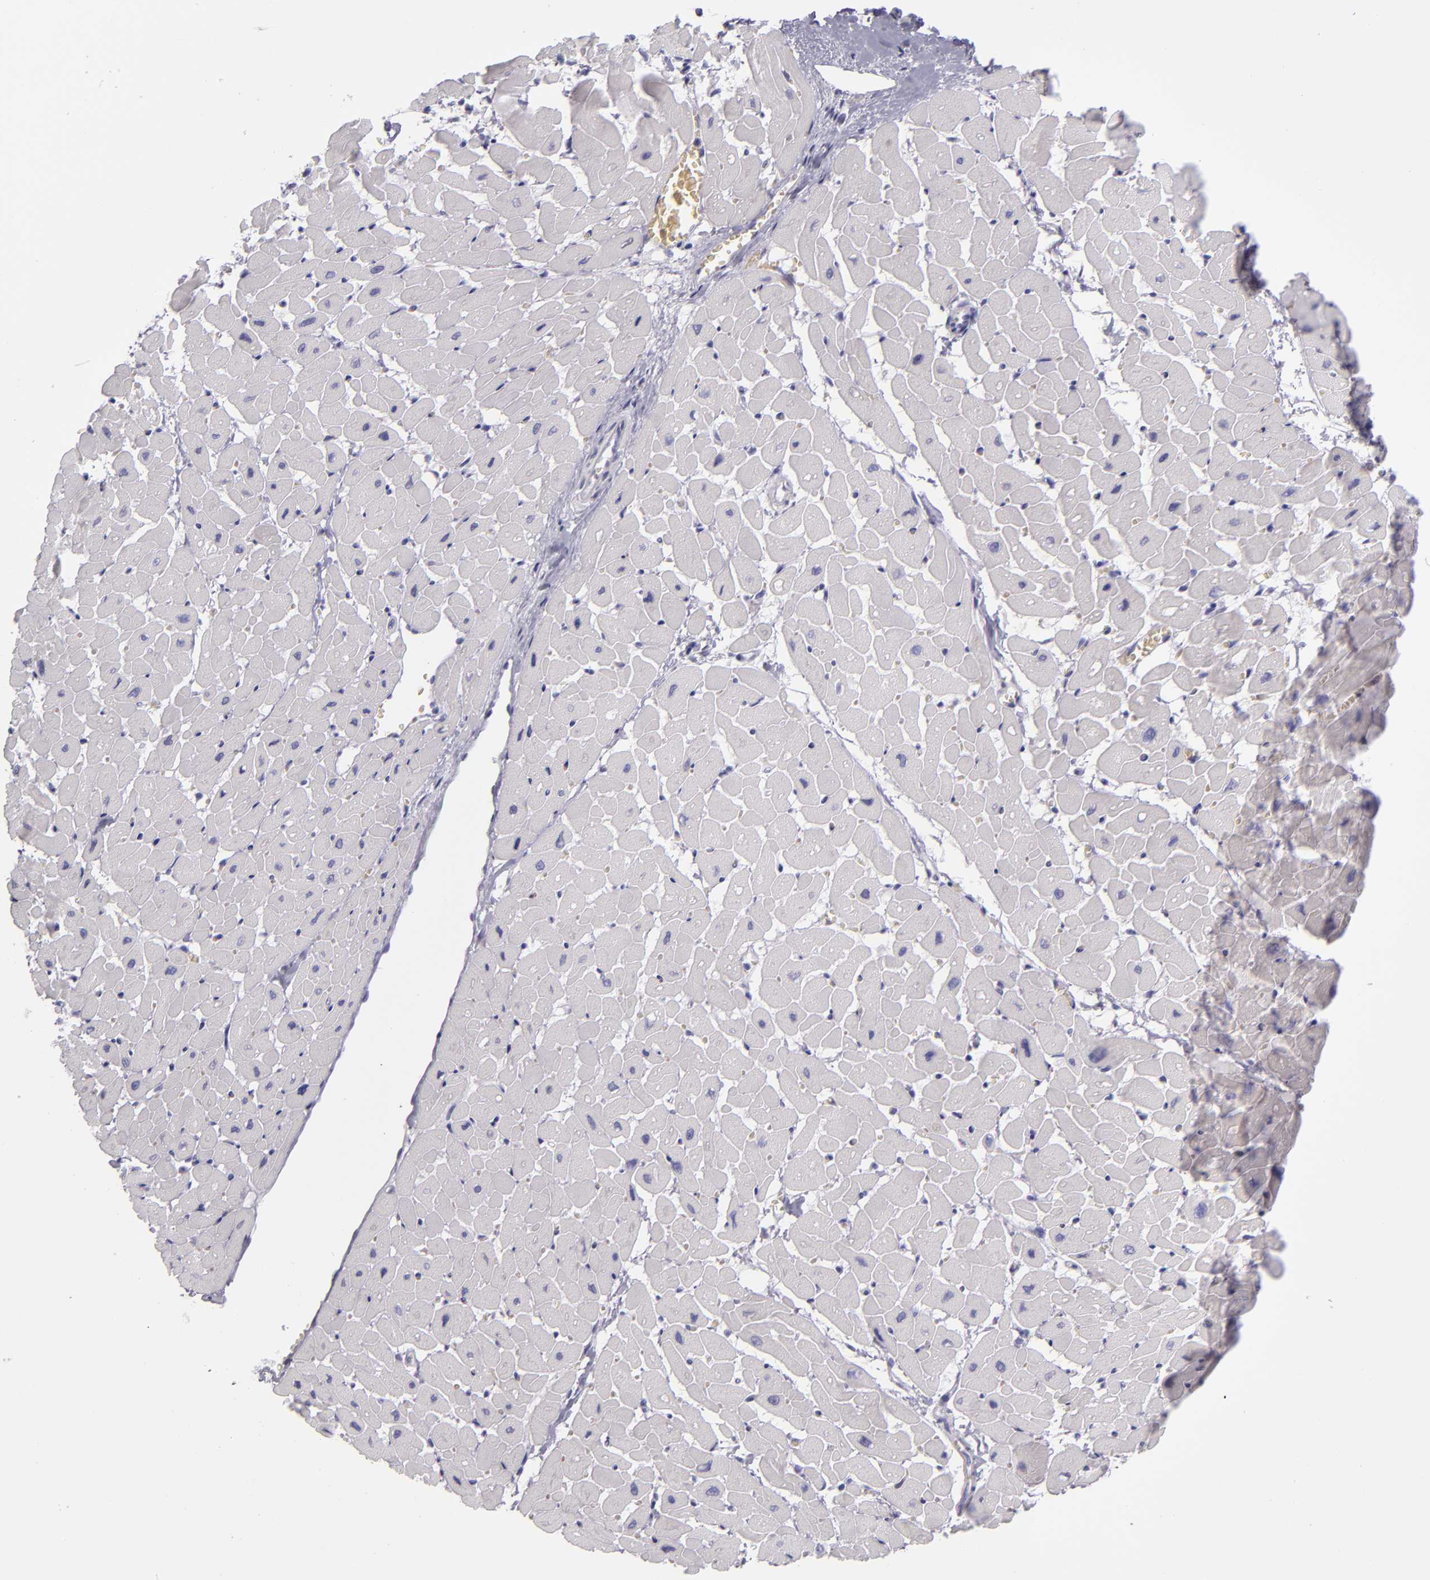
{"staining": {"intensity": "negative", "quantity": "none", "location": "none"}, "tissue": "heart muscle", "cell_type": "Cardiomyocytes", "image_type": "normal", "snomed": [{"axis": "morphology", "description": "Normal tissue, NOS"}, {"axis": "topography", "description": "Heart"}], "caption": "Heart muscle was stained to show a protein in brown. There is no significant expression in cardiomyocytes. Brightfield microscopy of immunohistochemistry (IHC) stained with DAB (brown) and hematoxylin (blue), captured at high magnification.", "gene": "CR2", "patient": {"sex": "male", "age": 45}}